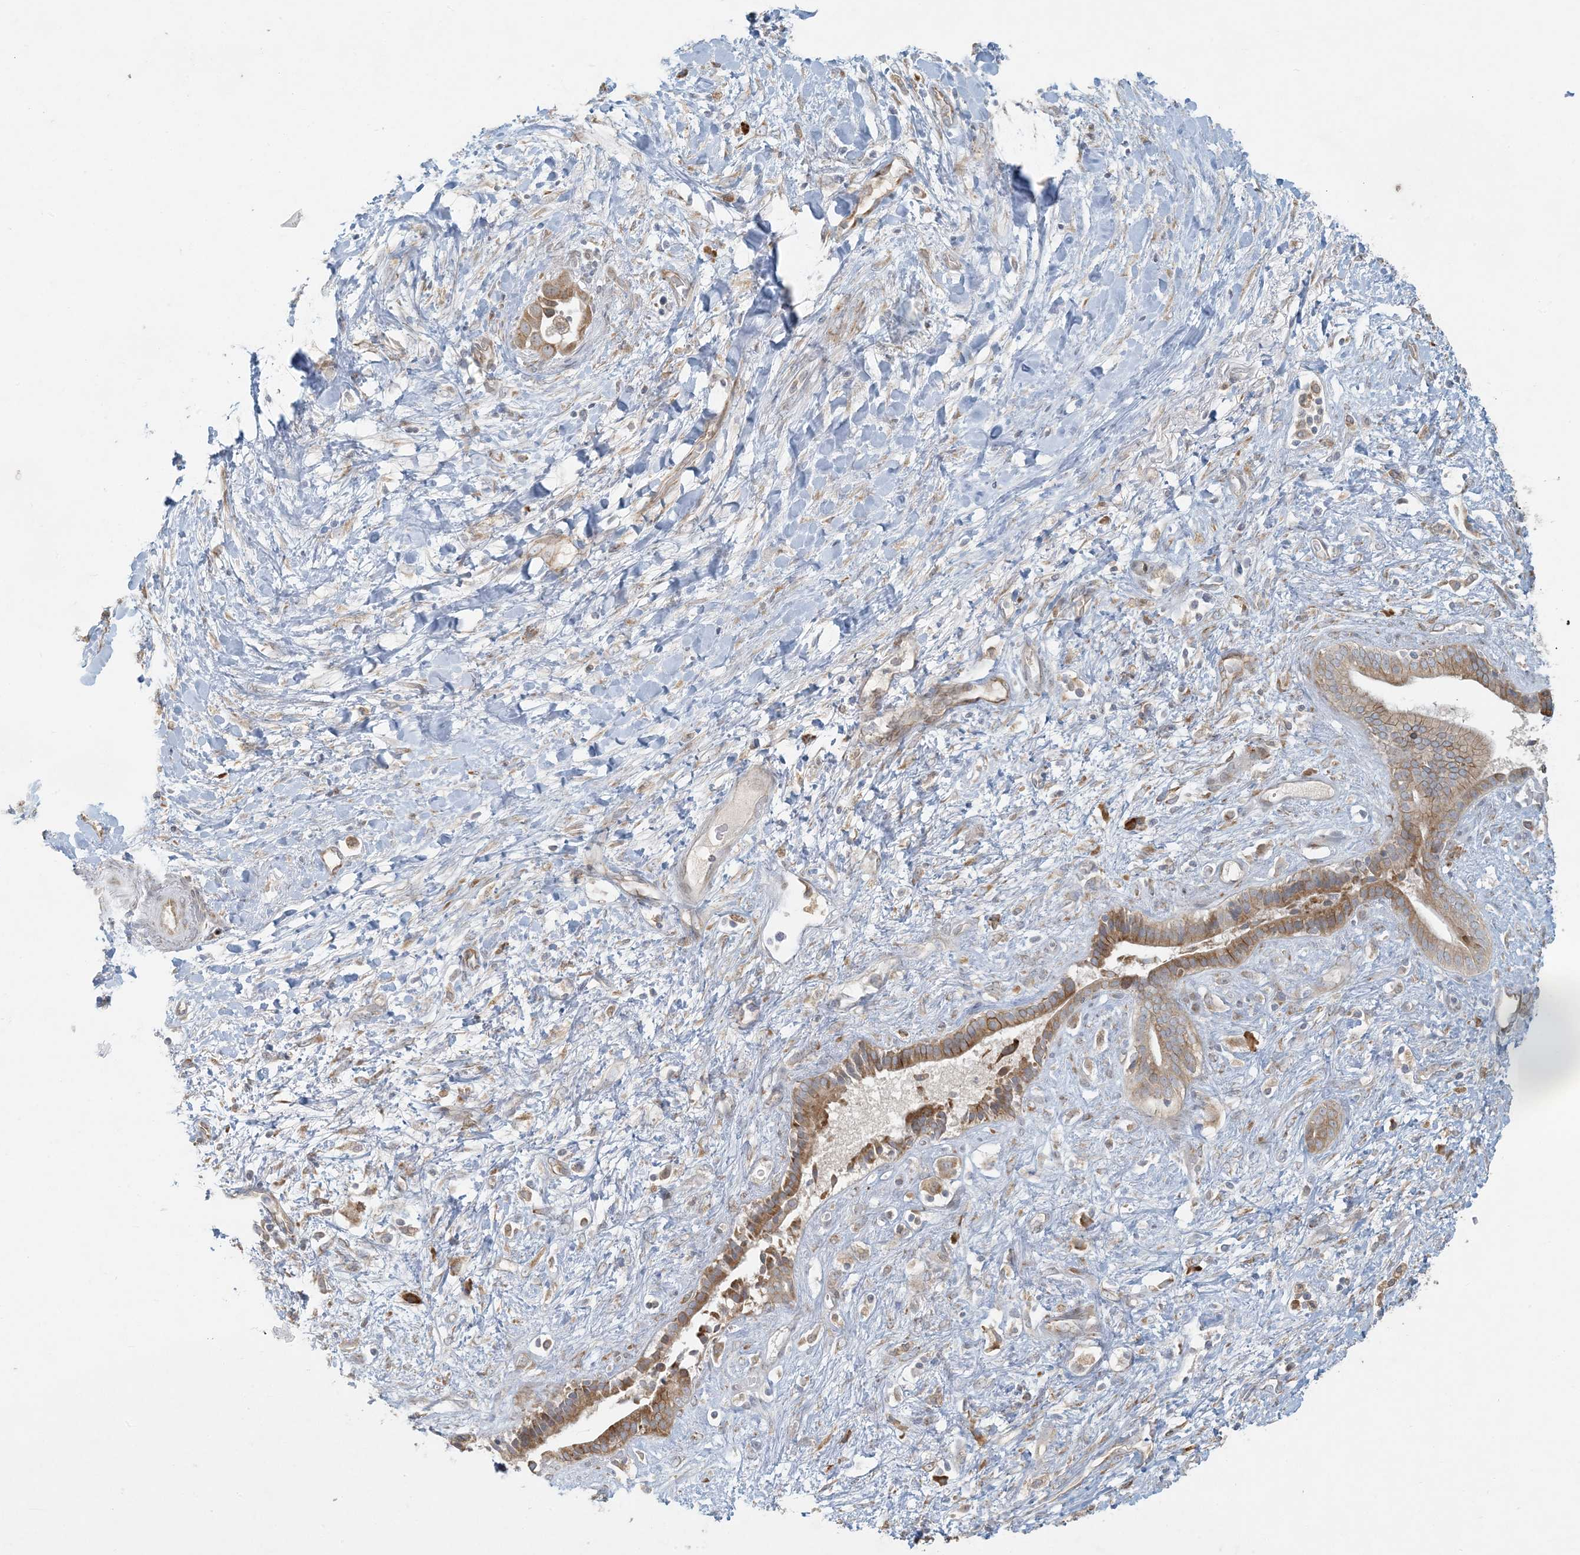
{"staining": {"intensity": "moderate", "quantity": ">75%", "location": "cytoplasmic/membranous"}, "tissue": "liver cancer", "cell_type": "Tumor cells", "image_type": "cancer", "snomed": [{"axis": "morphology", "description": "Cholangiocarcinoma"}, {"axis": "topography", "description": "Liver"}], "caption": "A histopathology image showing moderate cytoplasmic/membranous staining in about >75% of tumor cells in liver cancer, as visualized by brown immunohistochemical staining.", "gene": "HACL1", "patient": {"sex": "female", "age": 52}}